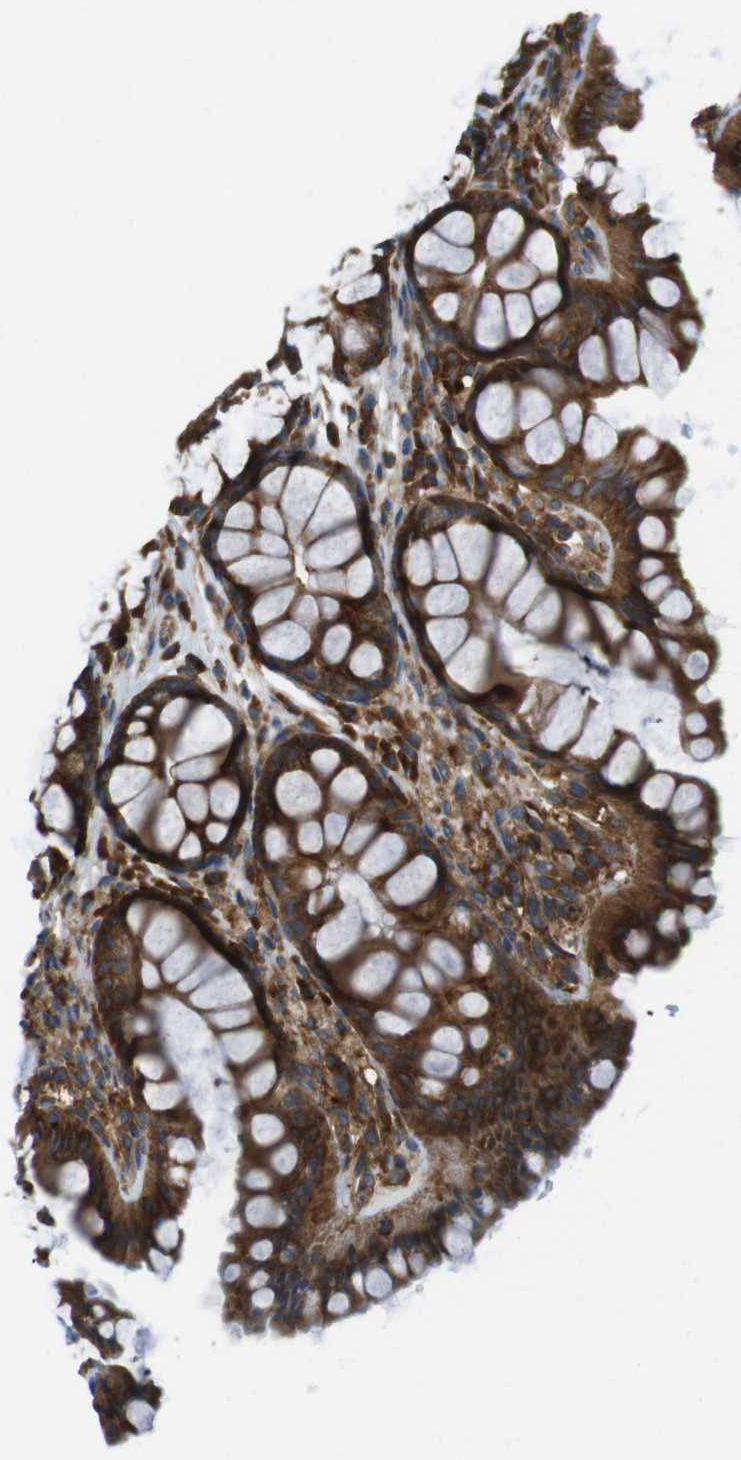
{"staining": {"intensity": "moderate", "quantity": ">75%", "location": "cytoplasmic/membranous"}, "tissue": "colon", "cell_type": "Endothelial cells", "image_type": "normal", "snomed": [{"axis": "morphology", "description": "Normal tissue, NOS"}, {"axis": "topography", "description": "Colon"}], "caption": "An IHC histopathology image of benign tissue is shown. Protein staining in brown labels moderate cytoplasmic/membranous positivity in colon within endothelial cells.", "gene": "TSC1", "patient": {"sex": "female", "age": 55}}